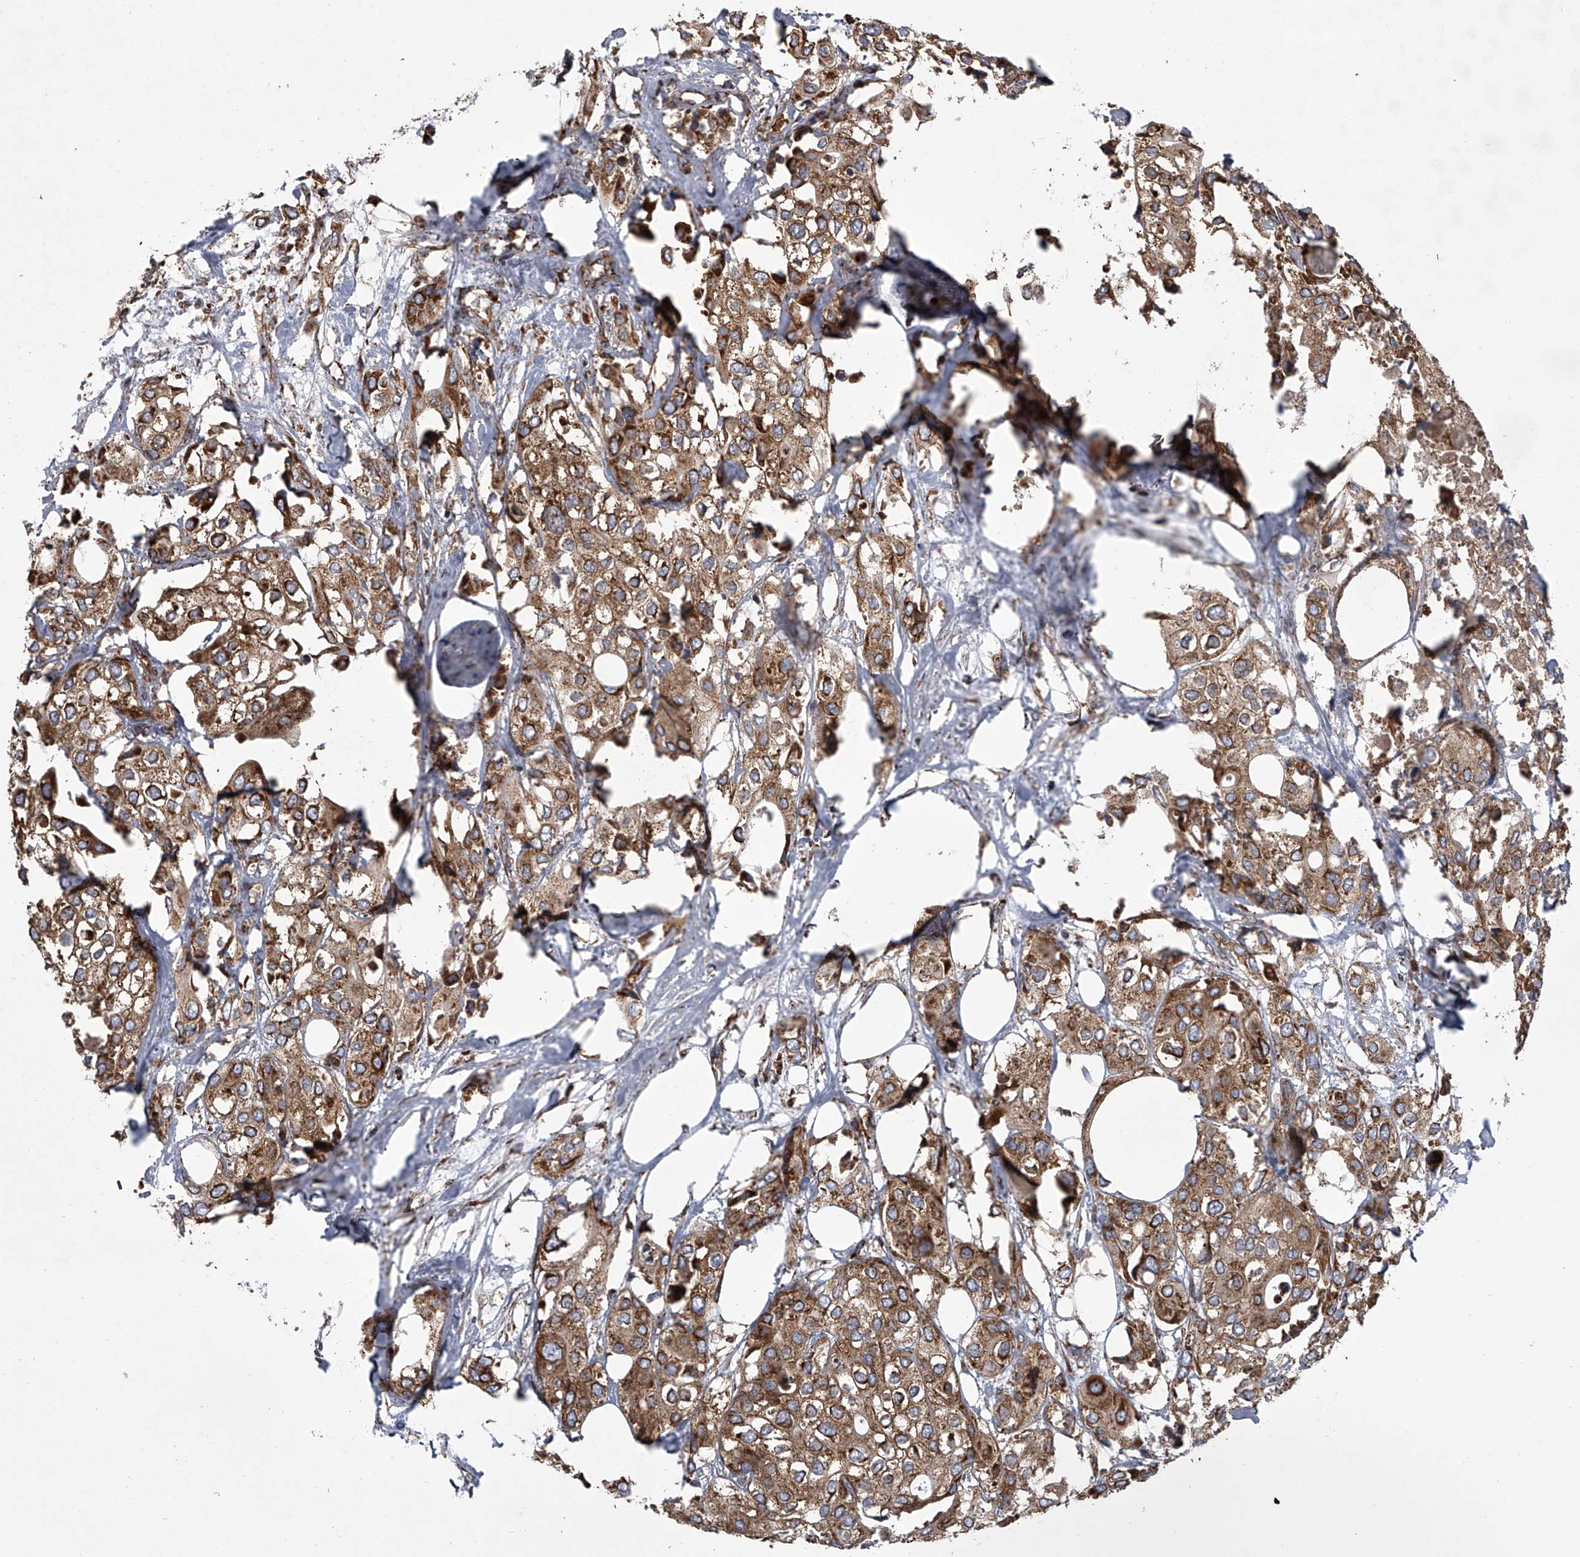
{"staining": {"intensity": "moderate", "quantity": ">75%", "location": "cytoplasmic/membranous"}, "tissue": "urothelial cancer", "cell_type": "Tumor cells", "image_type": "cancer", "snomed": [{"axis": "morphology", "description": "Urothelial carcinoma, High grade"}, {"axis": "topography", "description": "Urinary bladder"}], "caption": "This histopathology image demonstrates high-grade urothelial carcinoma stained with immunohistochemistry to label a protein in brown. The cytoplasmic/membranous of tumor cells show moderate positivity for the protein. Nuclei are counter-stained blue.", "gene": "ZC3H15", "patient": {"sex": "male", "age": 64}}